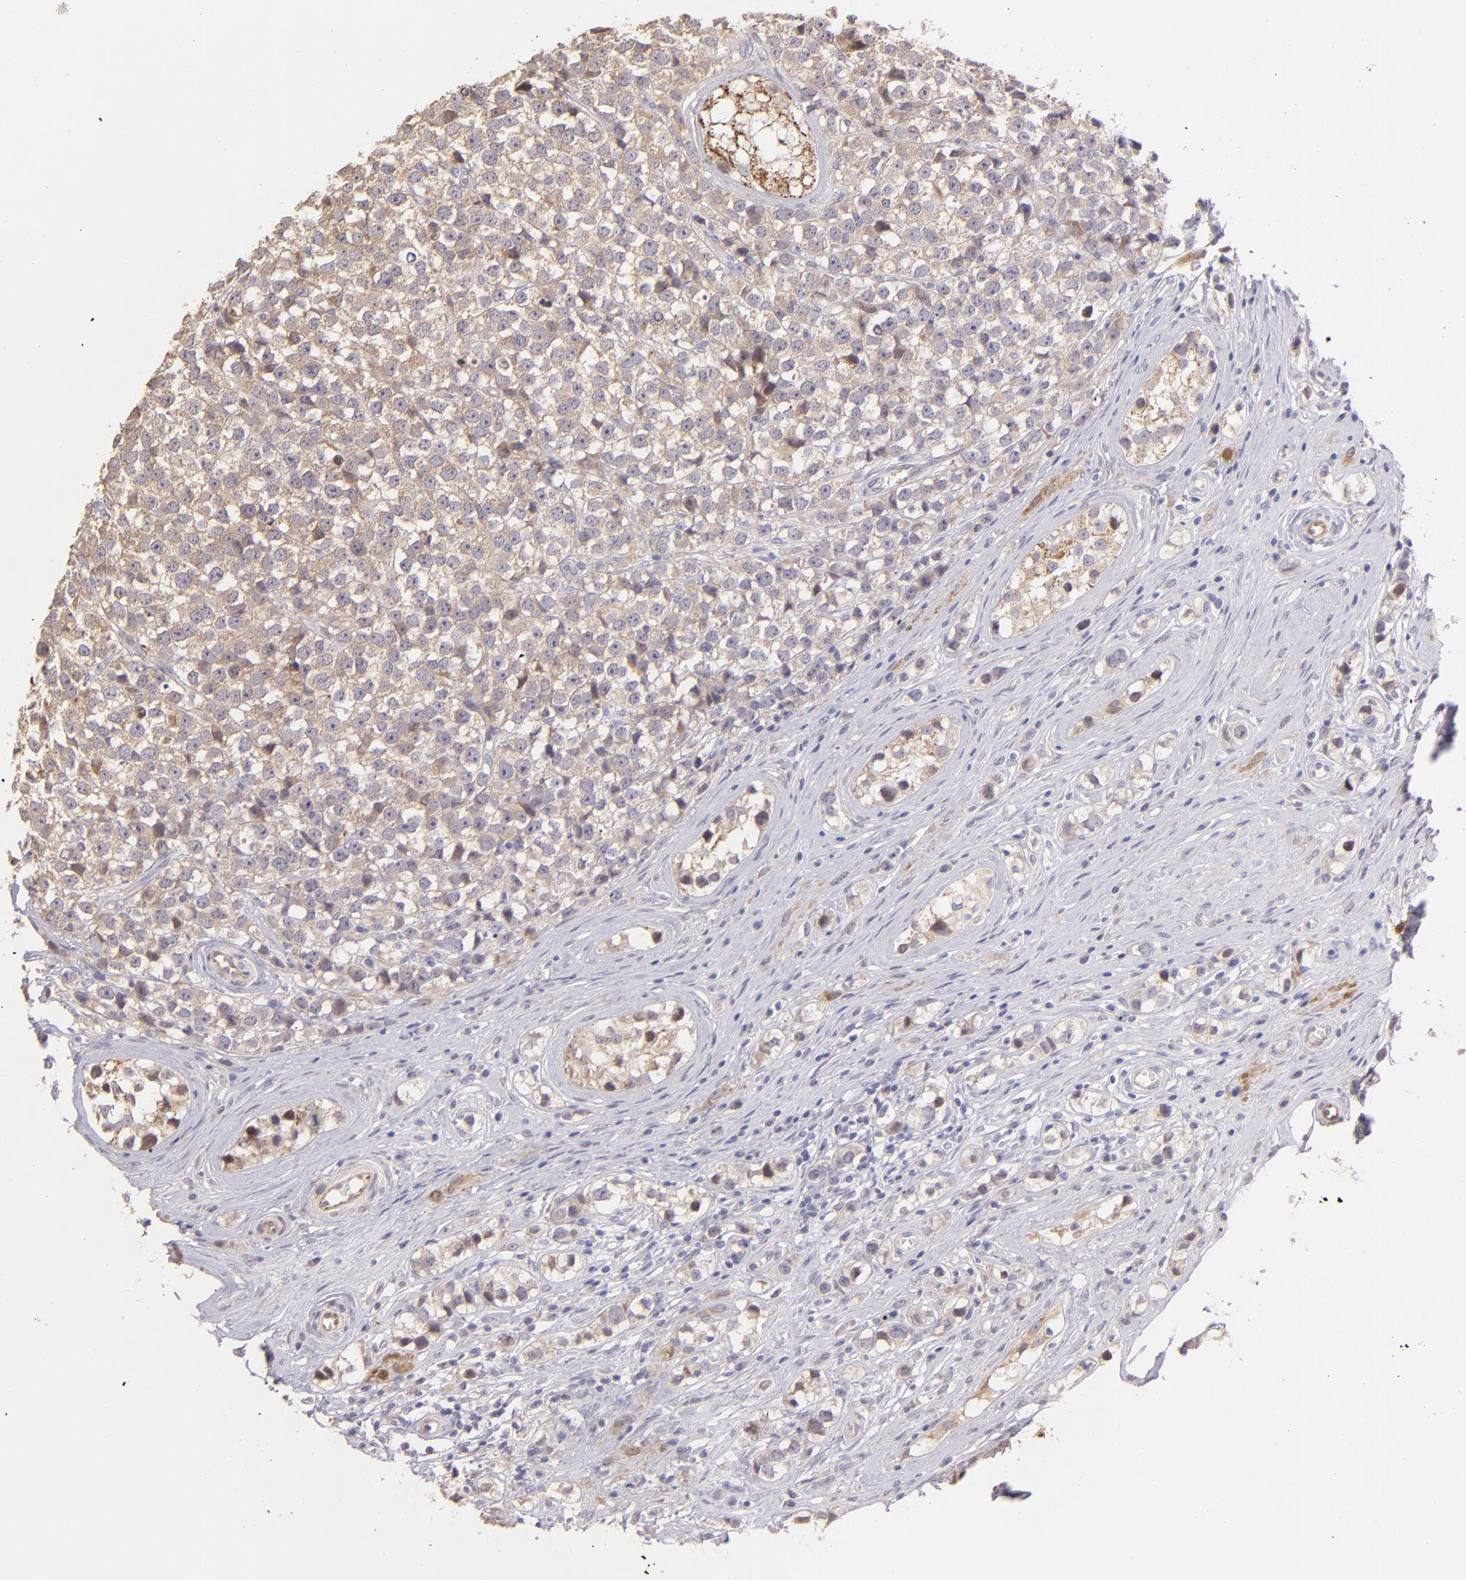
{"staining": {"intensity": "weak", "quantity": ">75%", "location": "cytoplasmic/membranous"}, "tissue": "testis cancer", "cell_type": "Tumor cells", "image_type": "cancer", "snomed": [{"axis": "morphology", "description": "Seminoma, NOS"}, {"axis": "topography", "description": "Testis"}], "caption": "Weak cytoplasmic/membranous protein staining is appreciated in about >75% of tumor cells in testis seminoma. Nuclei are stained in blue.", "gene": "SH2D4A", "patient": {"sex": "male", "age": 25}}